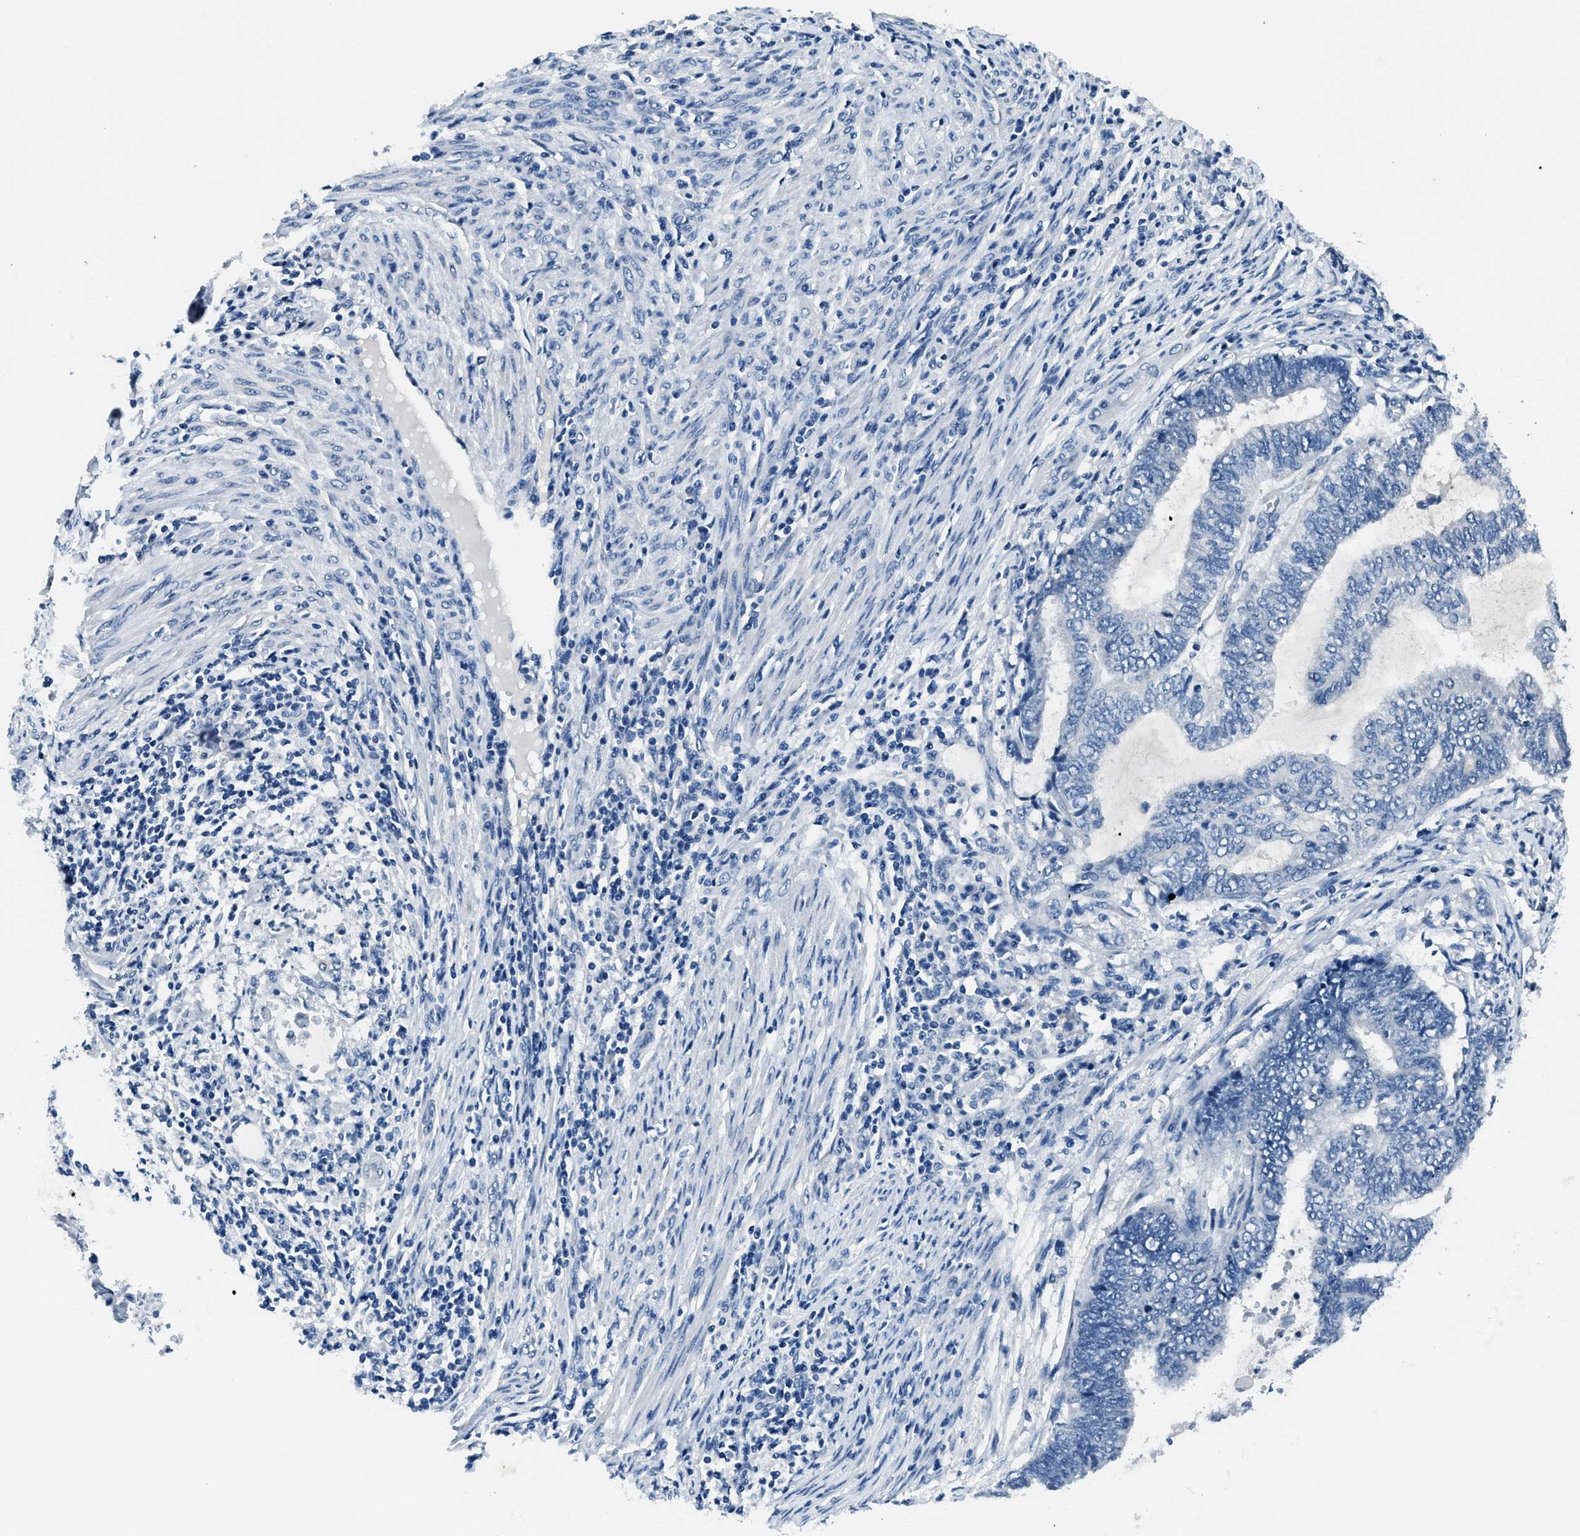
{"staining": {"intensity": "negative", "quantity": "none", "location": "none"}, "tissue": "endometrial cancer", "cell_type": "Tumor cells", "image_type": "cancer", "snomed": [{"axis": "morphology", "description": "Adenocarcinoma, NOS"}, {"axis": "topography", "description": "Uterus"}, {"axis": "topography", "description": "Endometrium"}], "caption": "This is a histopathology image of IHC staining of endometrial cancer (adenocarcinoma), which shows no positivity in tumor cells.", "gene": "GJA3", "patient": {"sex": "female", "age": 70}}